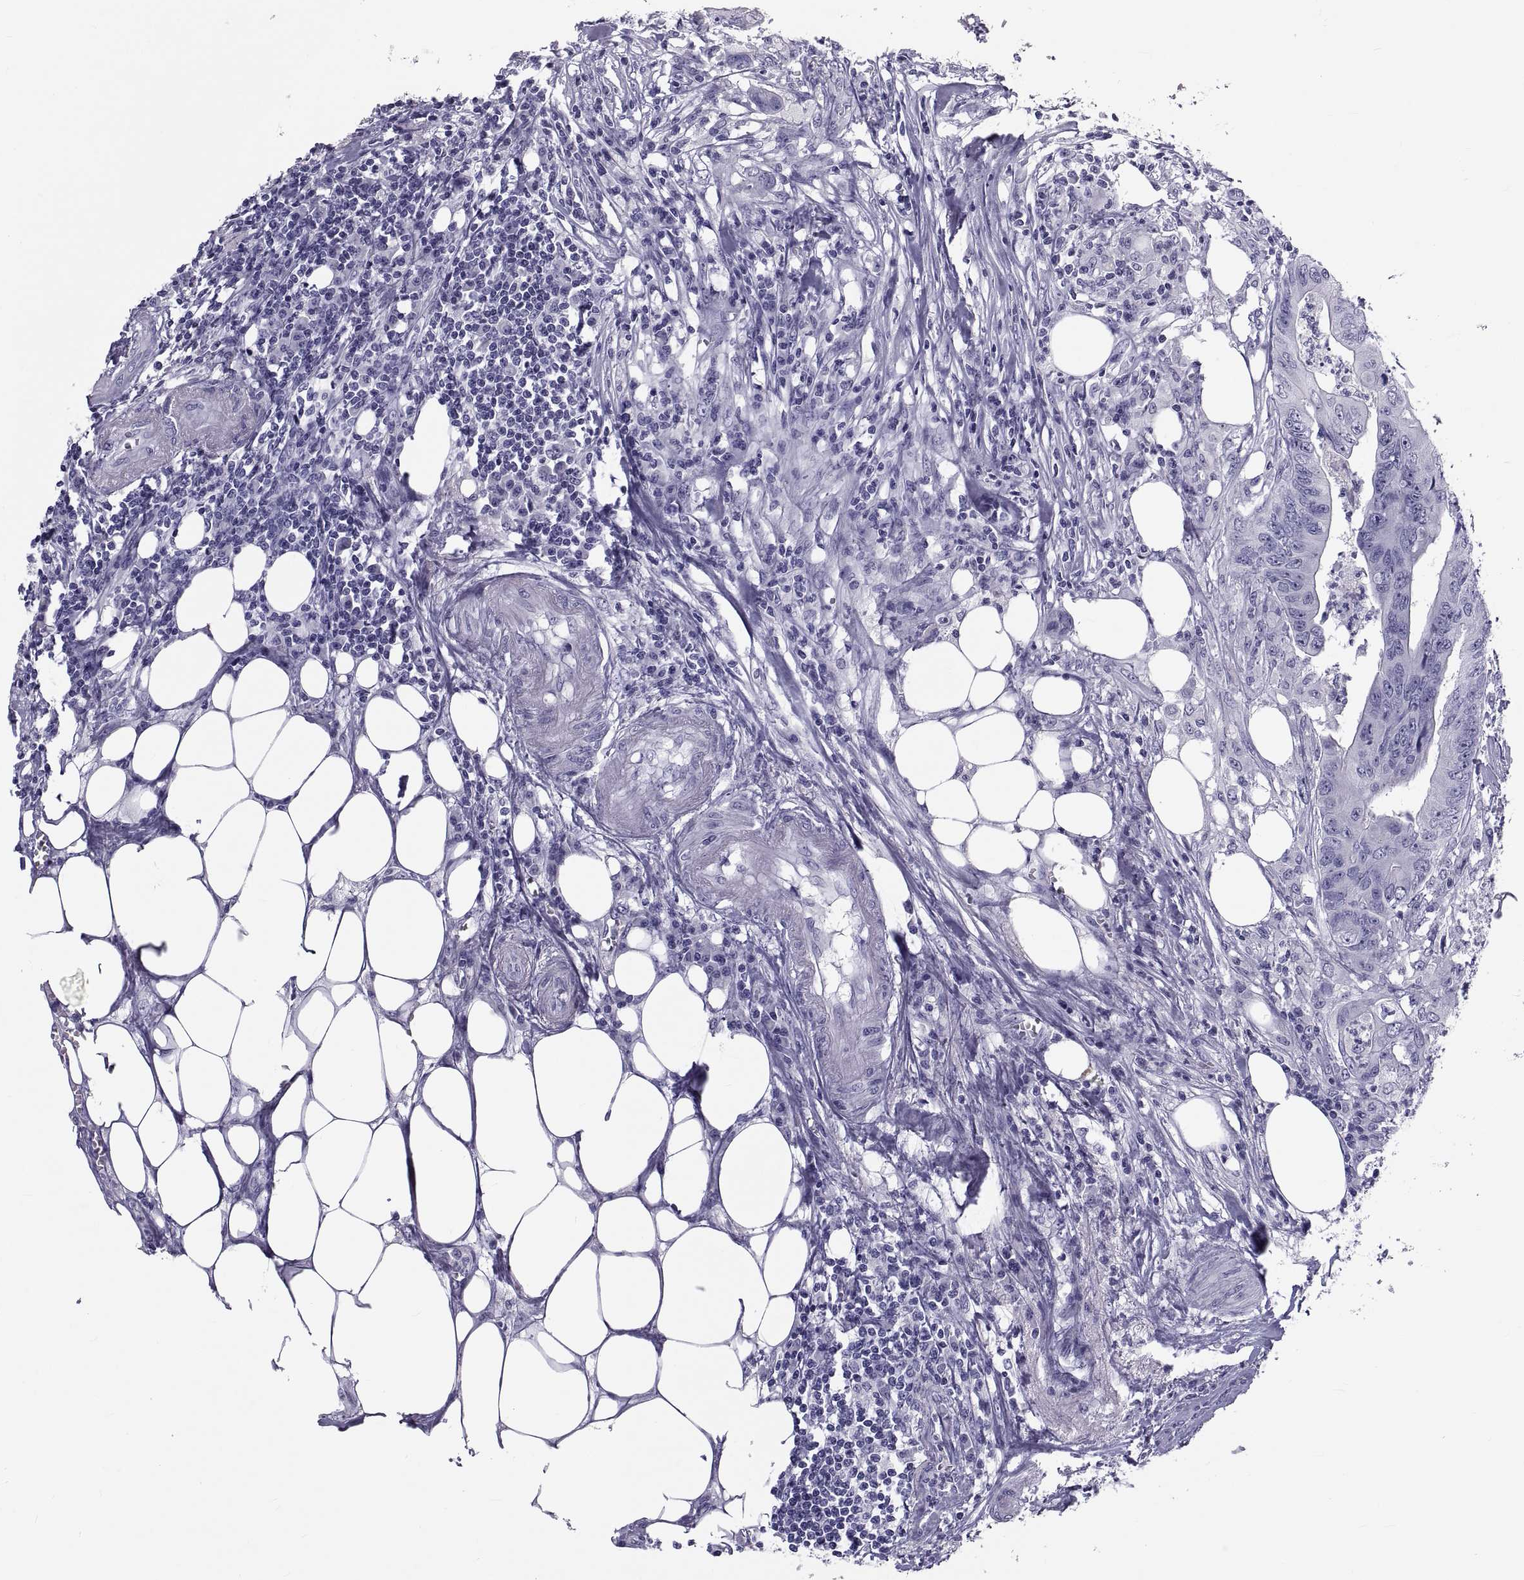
{"staining": {"intensity": "negative", "quantity": "none", "location": "none"}, "tissue": "colorectal cancer", "cell_type": "Tumor cells", "image_type": "cancer", "snomed": [{"axis": "morphology", "description": "Adenocarcinoma, NOS"}, {"axis": "topography", "description": "Colon"}], "caption": "Tumor cells are negative for protein expression in human colorectal cancer (adenocarcinoma).", "gene": "DEFB129", "patient": {"sex": "male", "age": 84}}